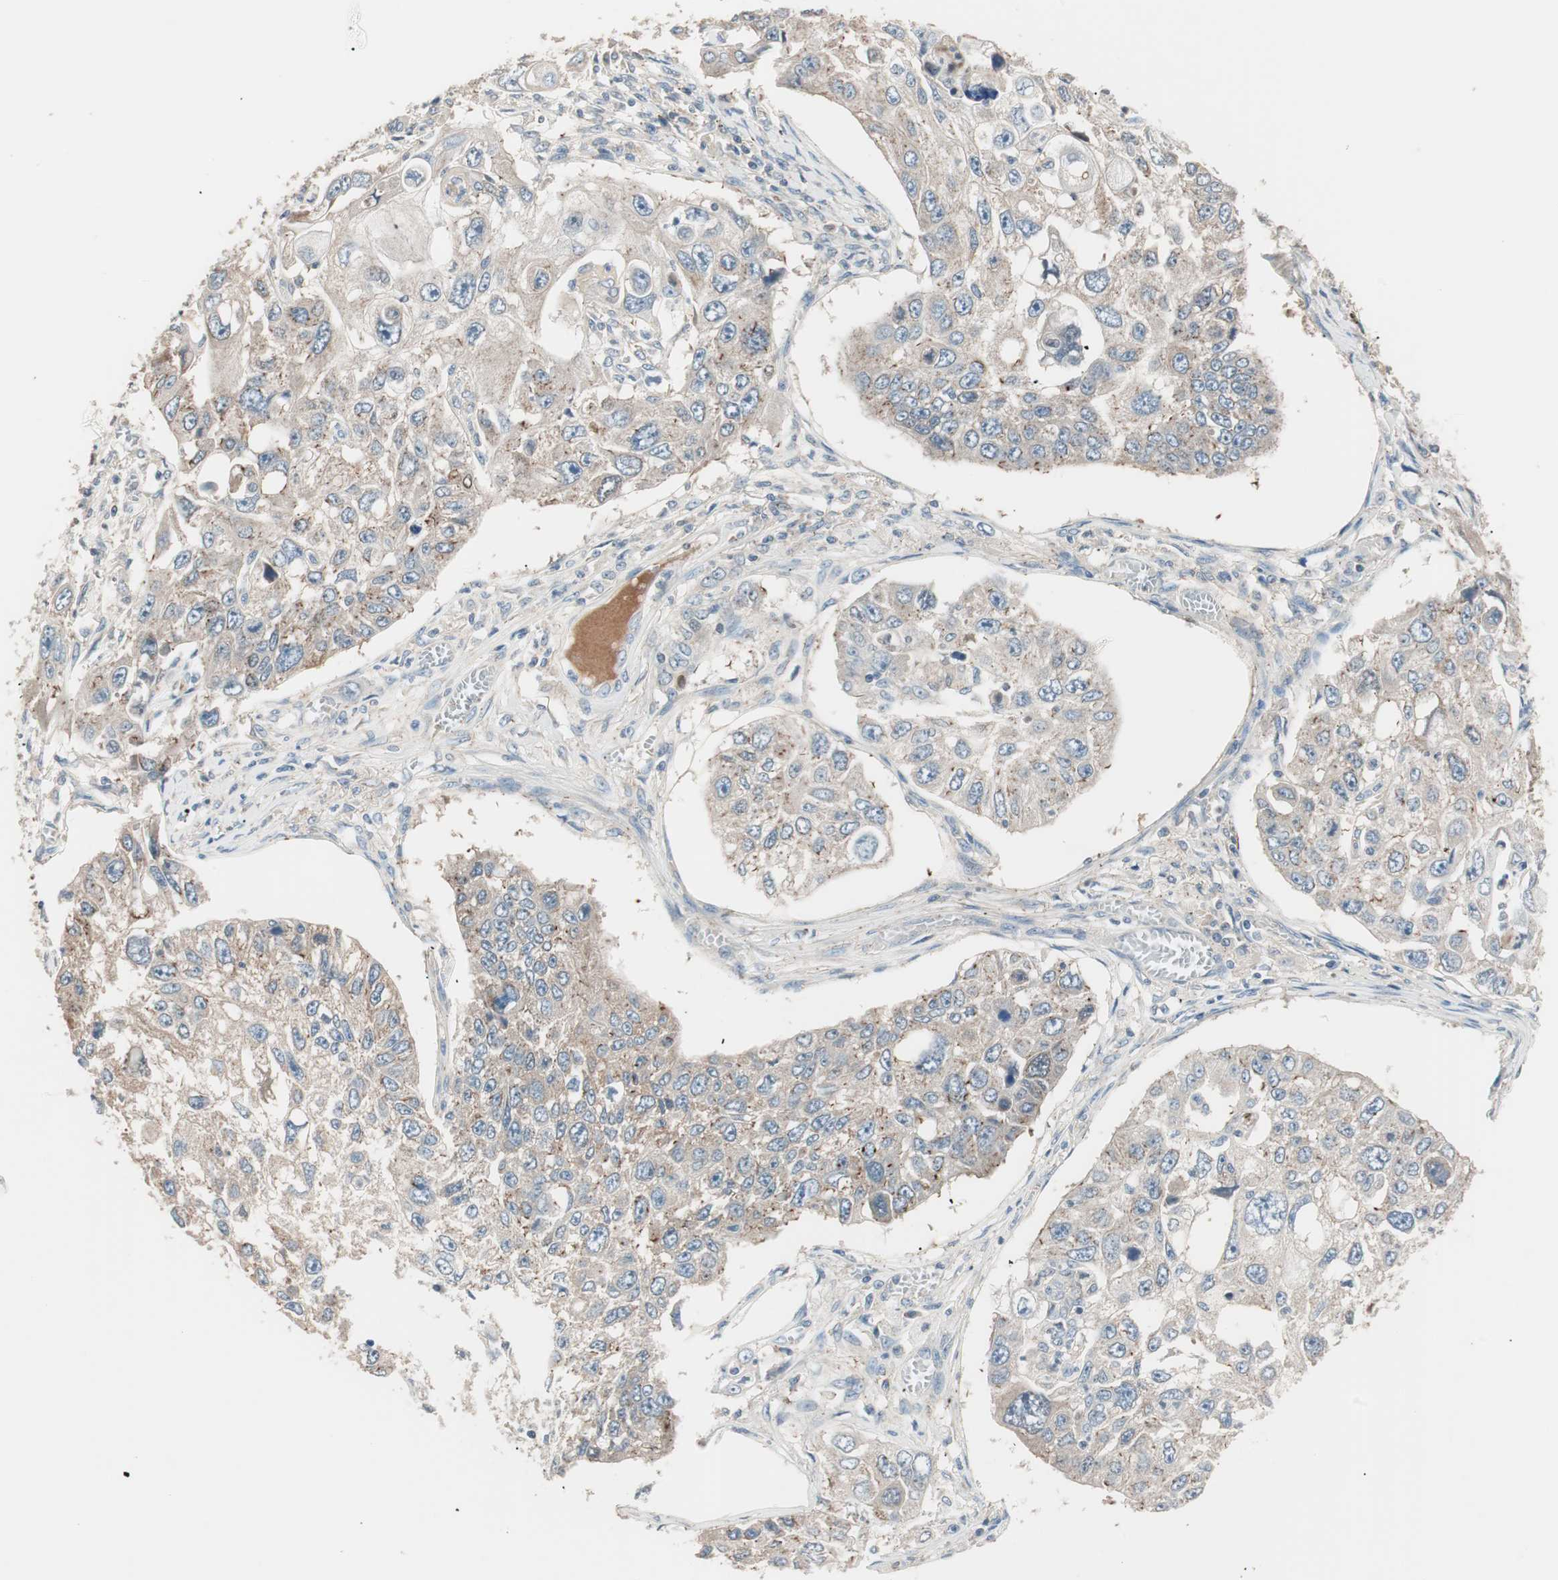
{"staining": {"intensity": "weak", "quantity": "25%-75%", "location": "cytoplasmic/membranous"}, "tissue": "lung cancer", "cell_type": "Tumor cells", "image_type": "cancer", "snomed": [{"axis": "morphology", "description": "Squamous cell carcinoma, NOS"}, {"axis": "topography", "description": "Lung"}], "caption": "Immunohistochemical staining of human lung cancer reveals weak cytoplasmic/membranous protein positivity in approximately 25%-75% of tumor cells.", "gene": "RAD54B", "patient": {"sex": "male", "age": 71}}